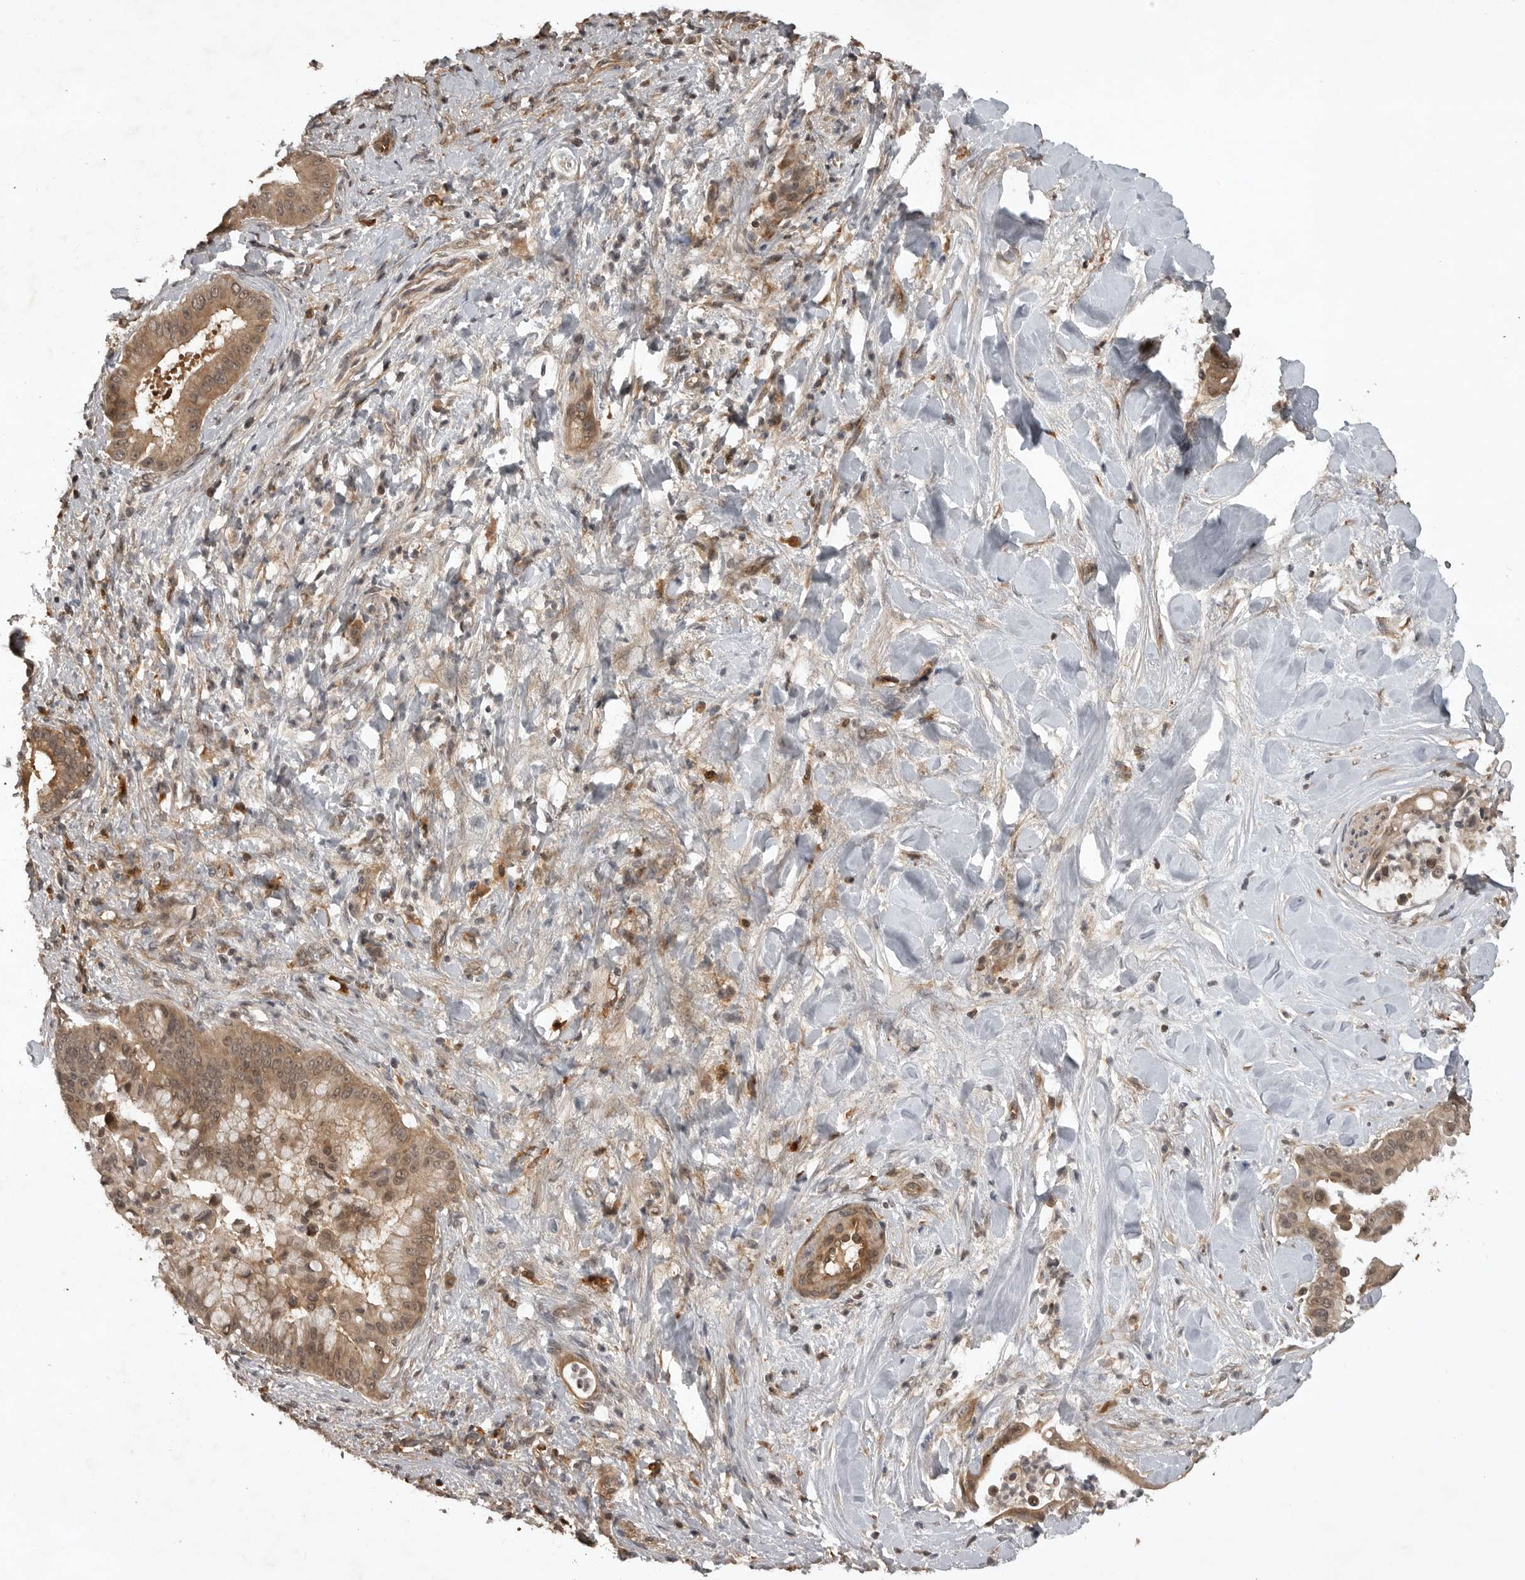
{"staining": {"intensity": "moderate", "quantity": ">75%", "location": "cytoplasmic/membranous,nuclear"}, "tissue": "liver cancer", "cell_type": "Tumor cells", "image_type": "cancer", "snomed": [{"axis": "morphology", "description": "Cholangiocarcinoma"}, {"axis": "topography", "description": "Liver"}], "caption": "This micrograph shows liver cholangiocarcinoma stained with IHC to label a protein in brown. The cytoplasmic/membranous and nuclear of tumor cells show moderate positivity for the protein. Nuclei are counter-stained blue.", "gene": "AKAP7", "patient": {"sex": "female", "age": 54}}